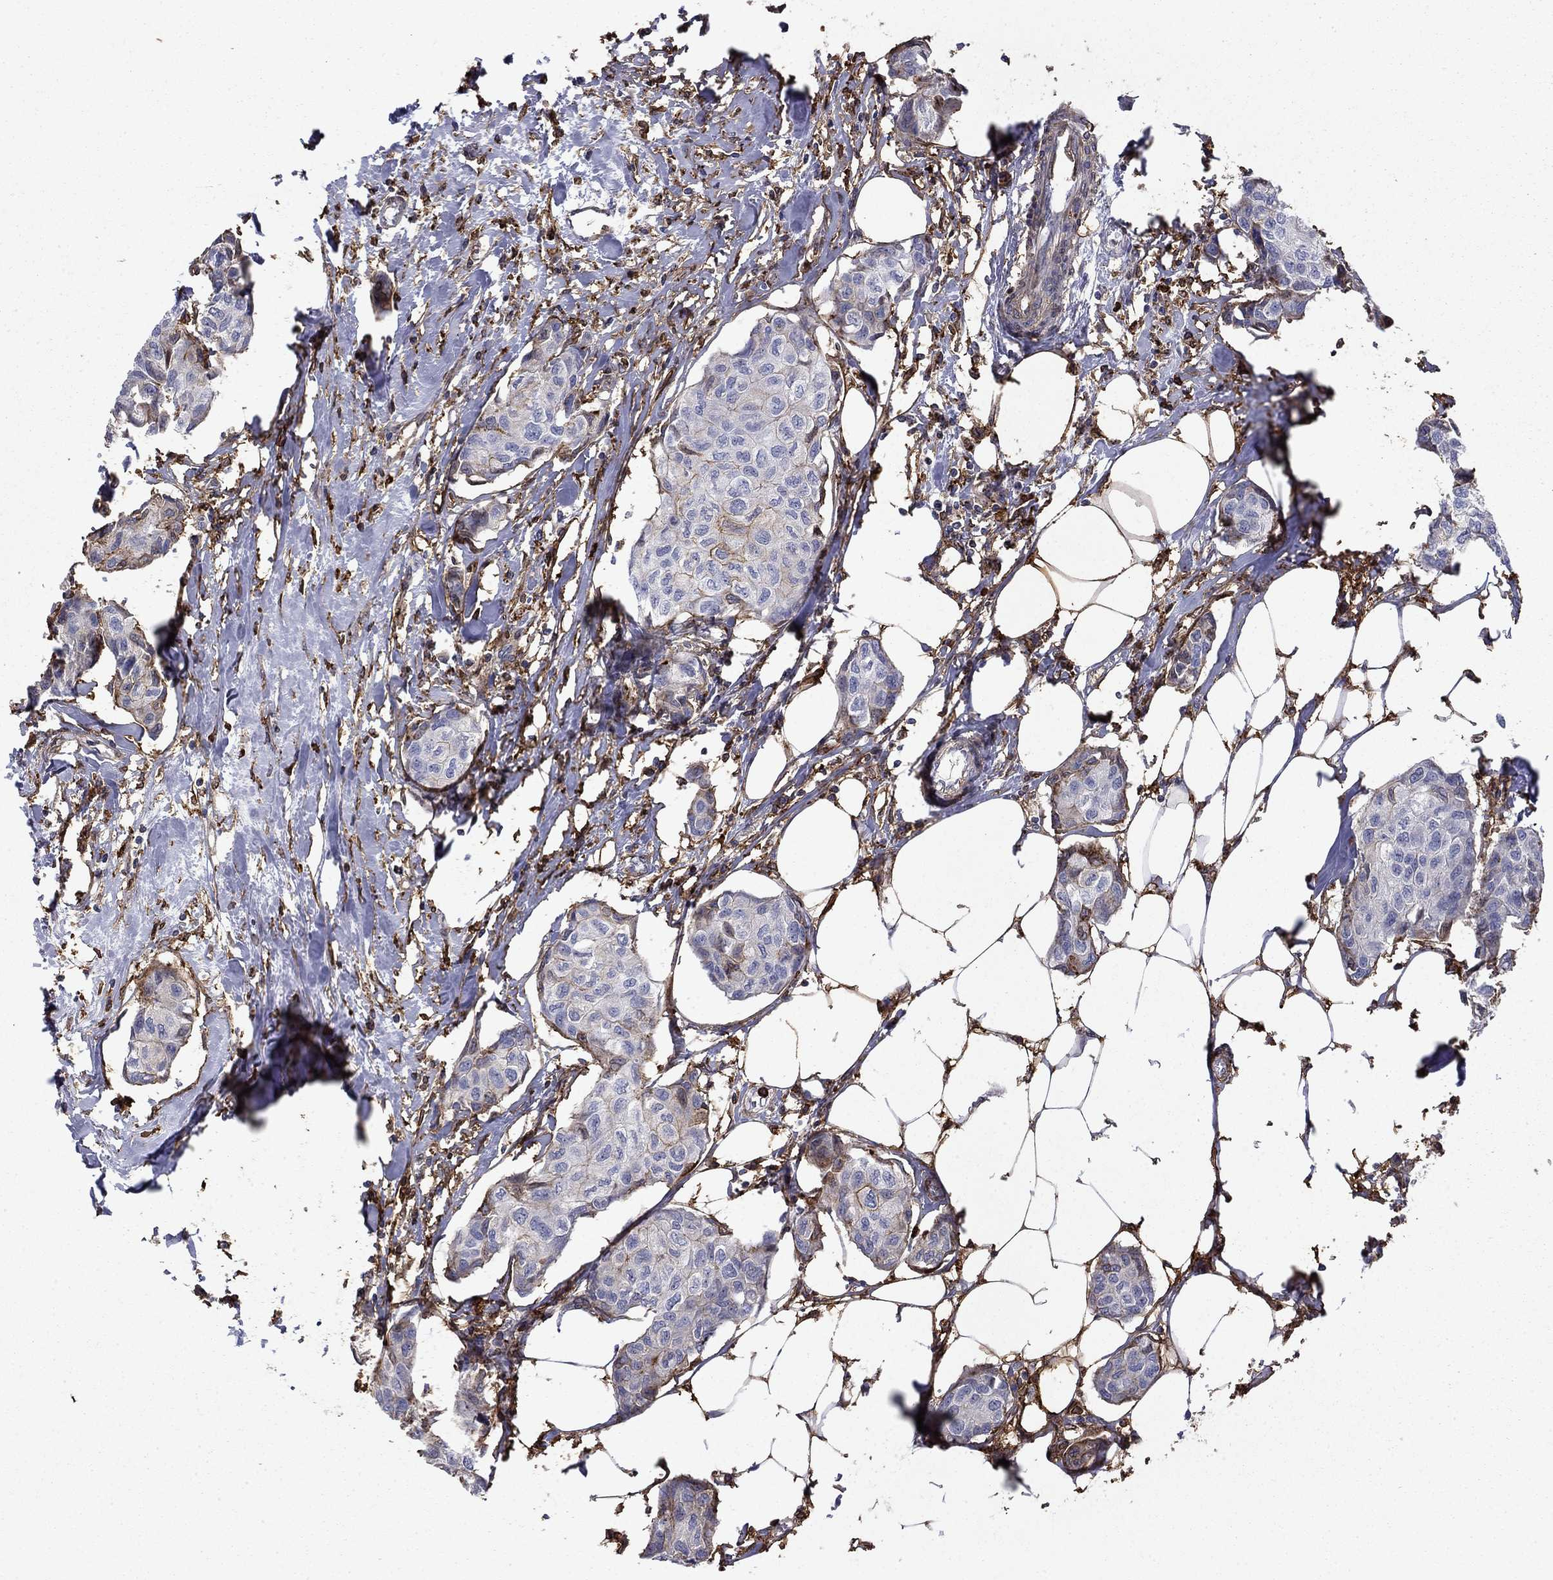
{"staining": {"intensity": "negative", "quantity": "none", "location": "none"}, "tissue": "breast cancer", "cell_type": "Tumor cells", "image_type": "cancer", "snomed": [{"axis": "morphology", "description": "Duct carcinoma"}, {"axis": "topography", "description": "Breast"}], "caption": "Invasive ductal carcinoma (breast) stained for a protein using immunohistochemistry exhibits no positivity tumor cells.", "gene": "PLAU", "patient": {"sex": "female", "age": 80}}